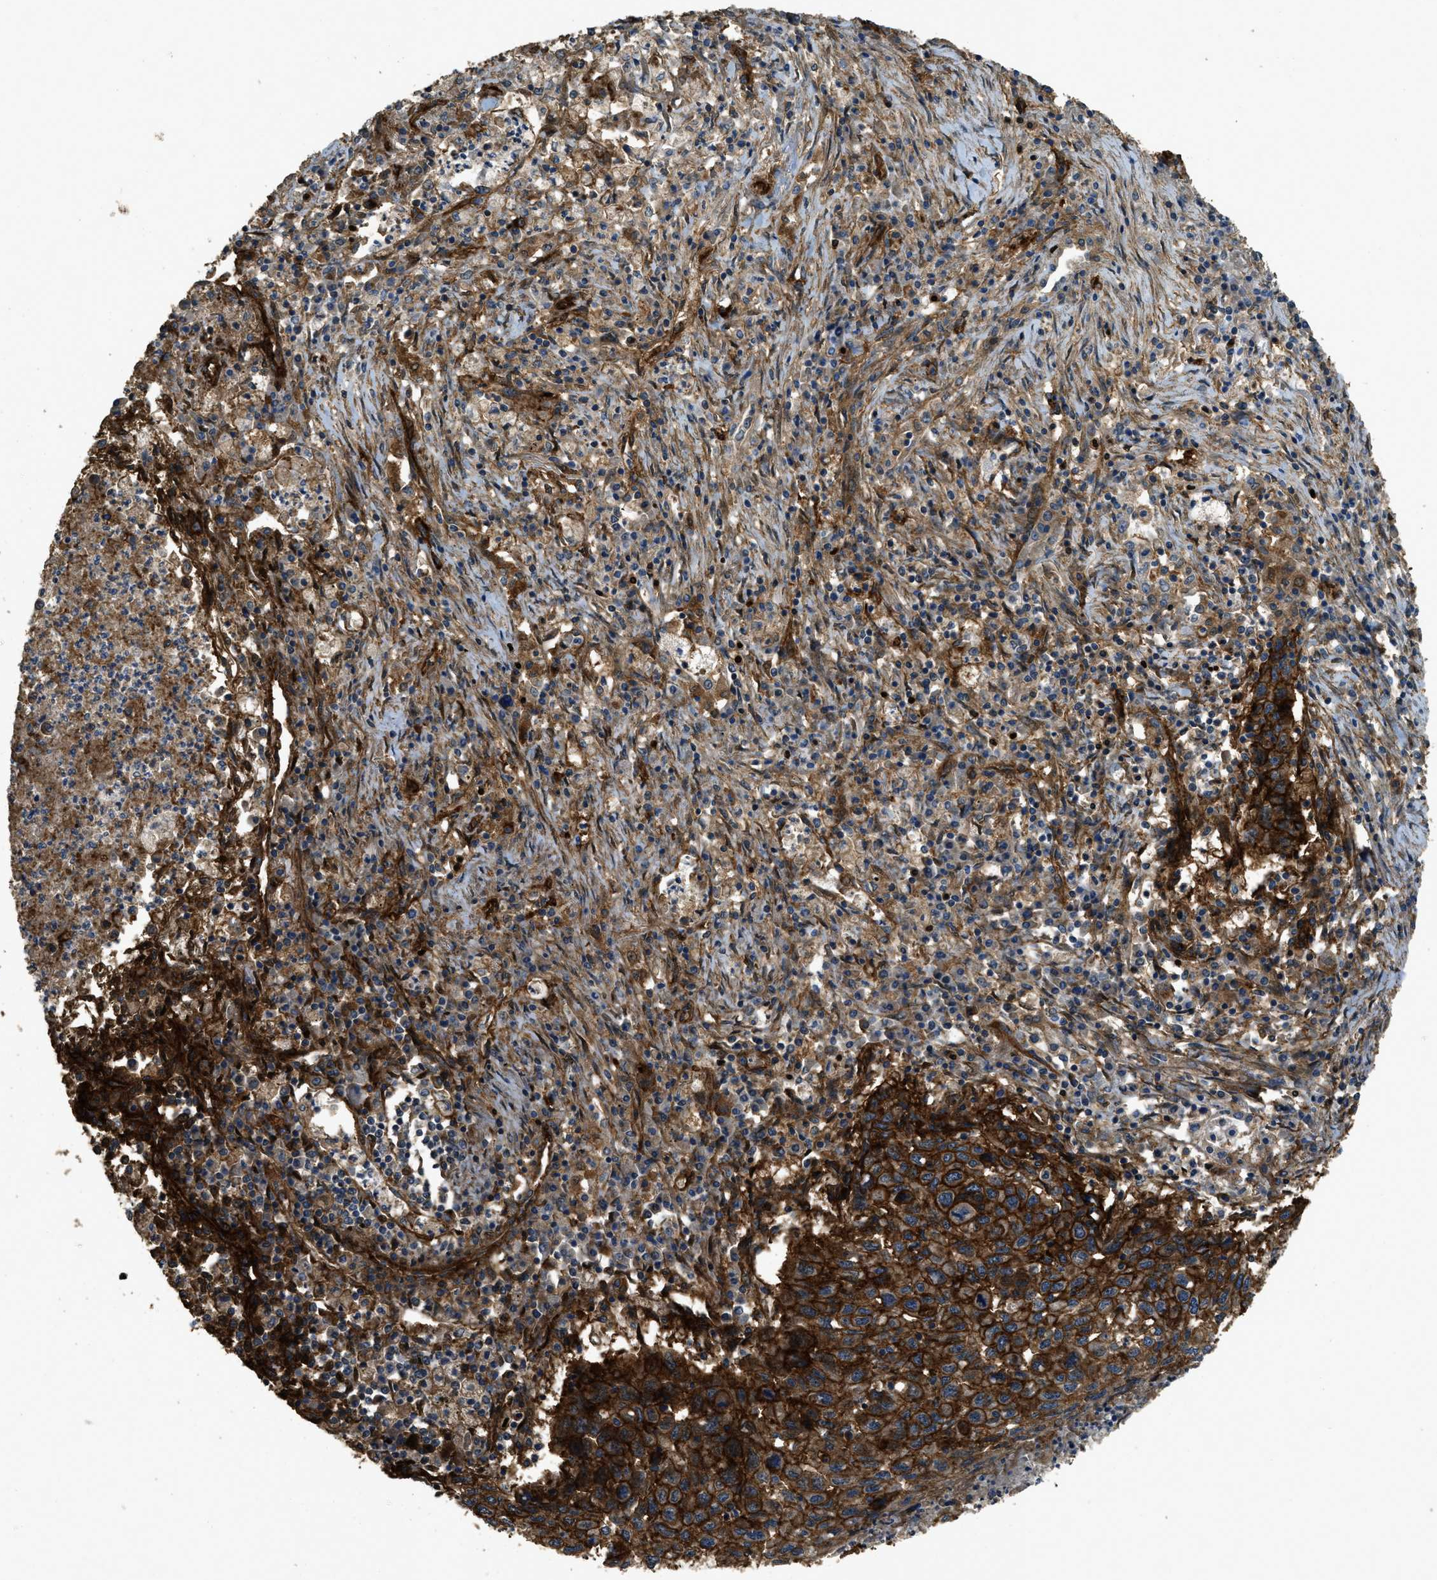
{"staining": {"intensity": "strong", "quantity": ">75%", "location": "cytoplasmic/membranous"}, "tissue": "lung cancer", "cell_type": "Tumor cells", "image_type": "cancer", "snomed": [{"axis": "morphology", "description": "Squamous cell carcinoma, NOS"}, {"axis": "topography", "description": "Lung"}], "caption": "Approximately >75% of tumor cells in squamous cell carcinoma (lung) exhibit strong cytoplasmic/membranous protein expression as visualized by brown immunohistochemical staining.", "gene": "CD276", "patient": {"sex": "female", "age": 63}}